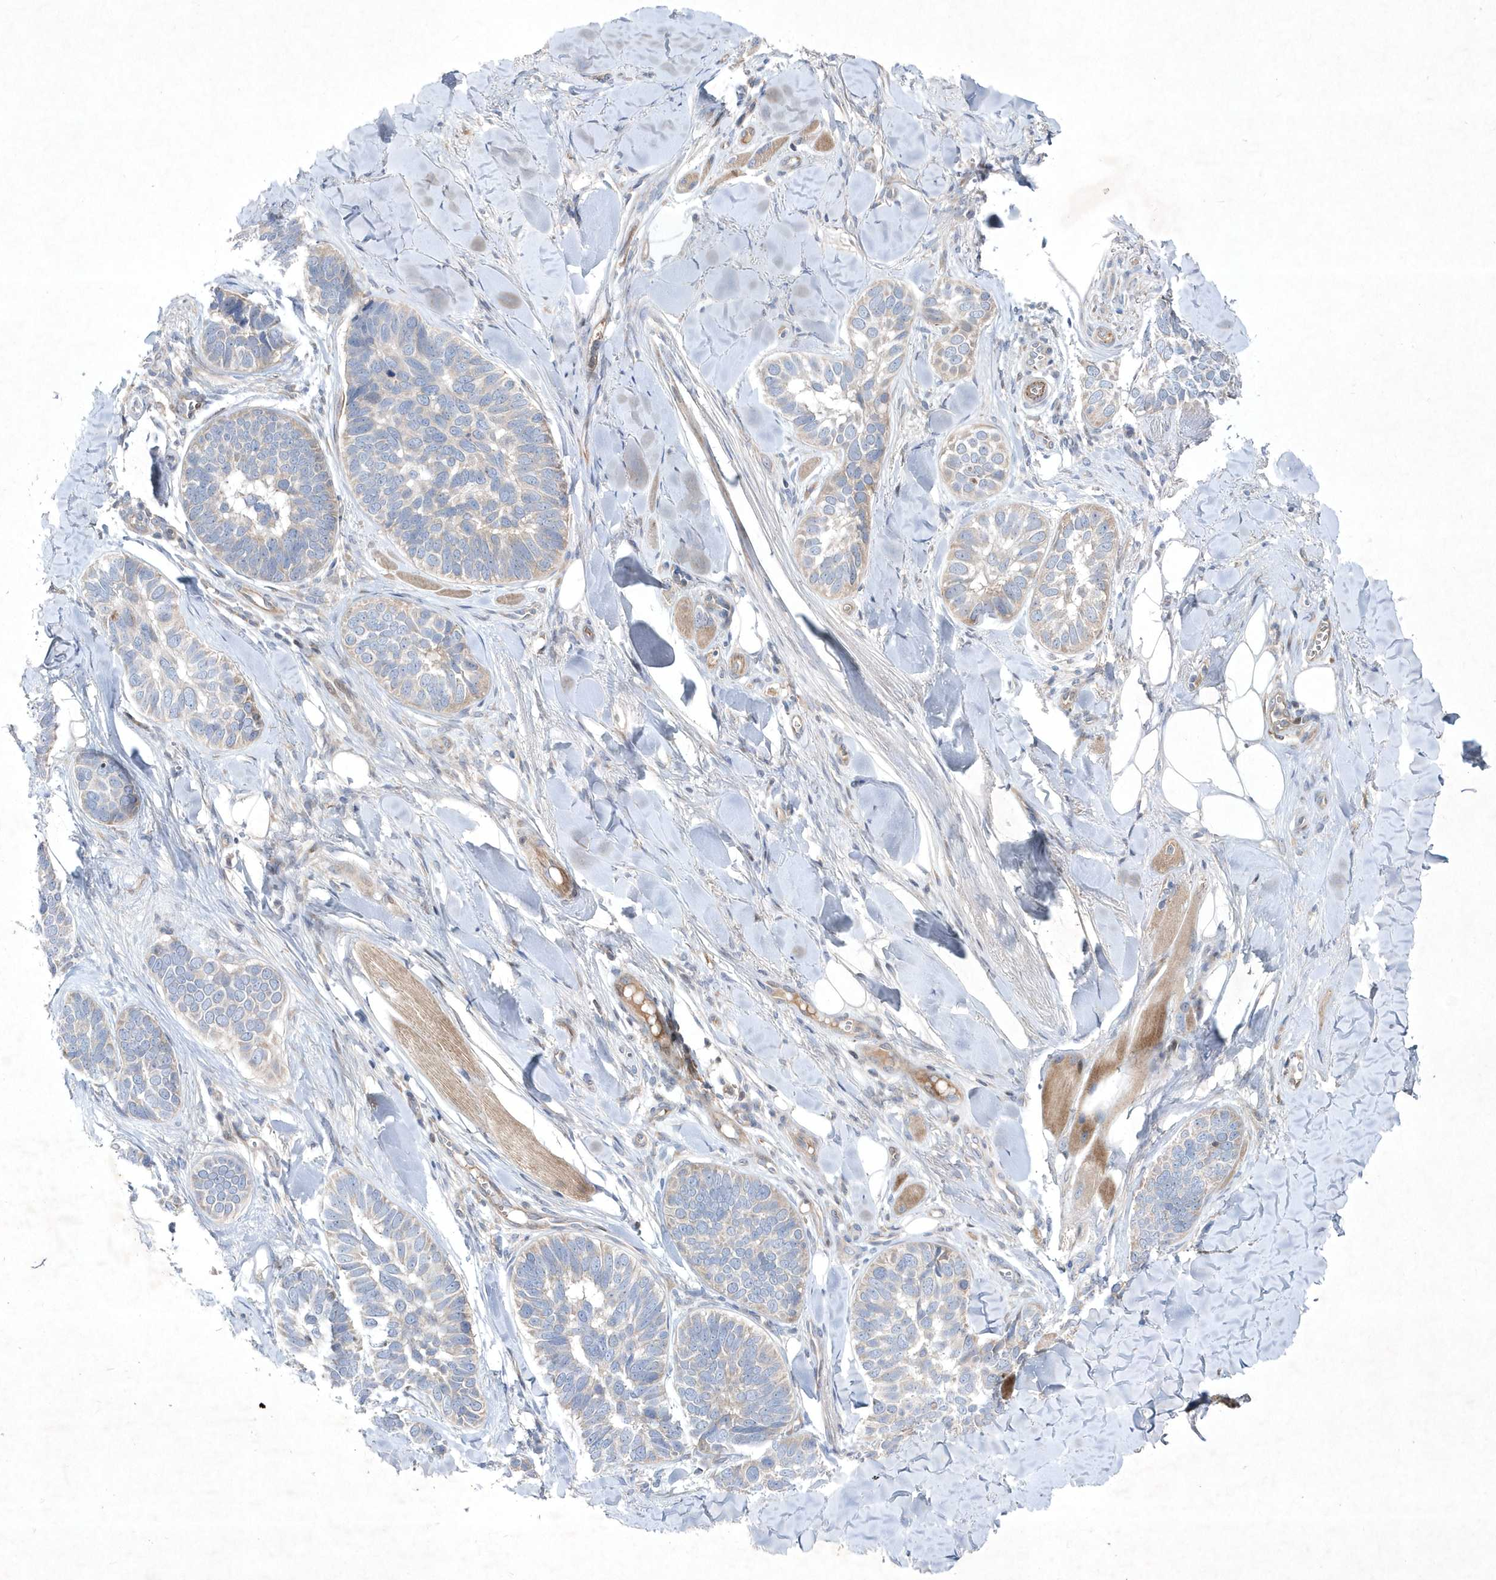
{"staining": {"intensity": "negative", "quantity": "none", "location": "none"}, "tissue": "skin cancer", "cell_type": "Tumor cells", "image_type": "cancer", "snomed": [{"axis": "morphology", "description": "Basal cell carcinoma"}, {"axis": "topography", "description": "Skin"}], "caption": "Micrograph shows no protein expression in tumor cells of skin basal cell carcinoma tissue.", "gene": "DSPP", "patient": {"sex": "male", "age": 62}}